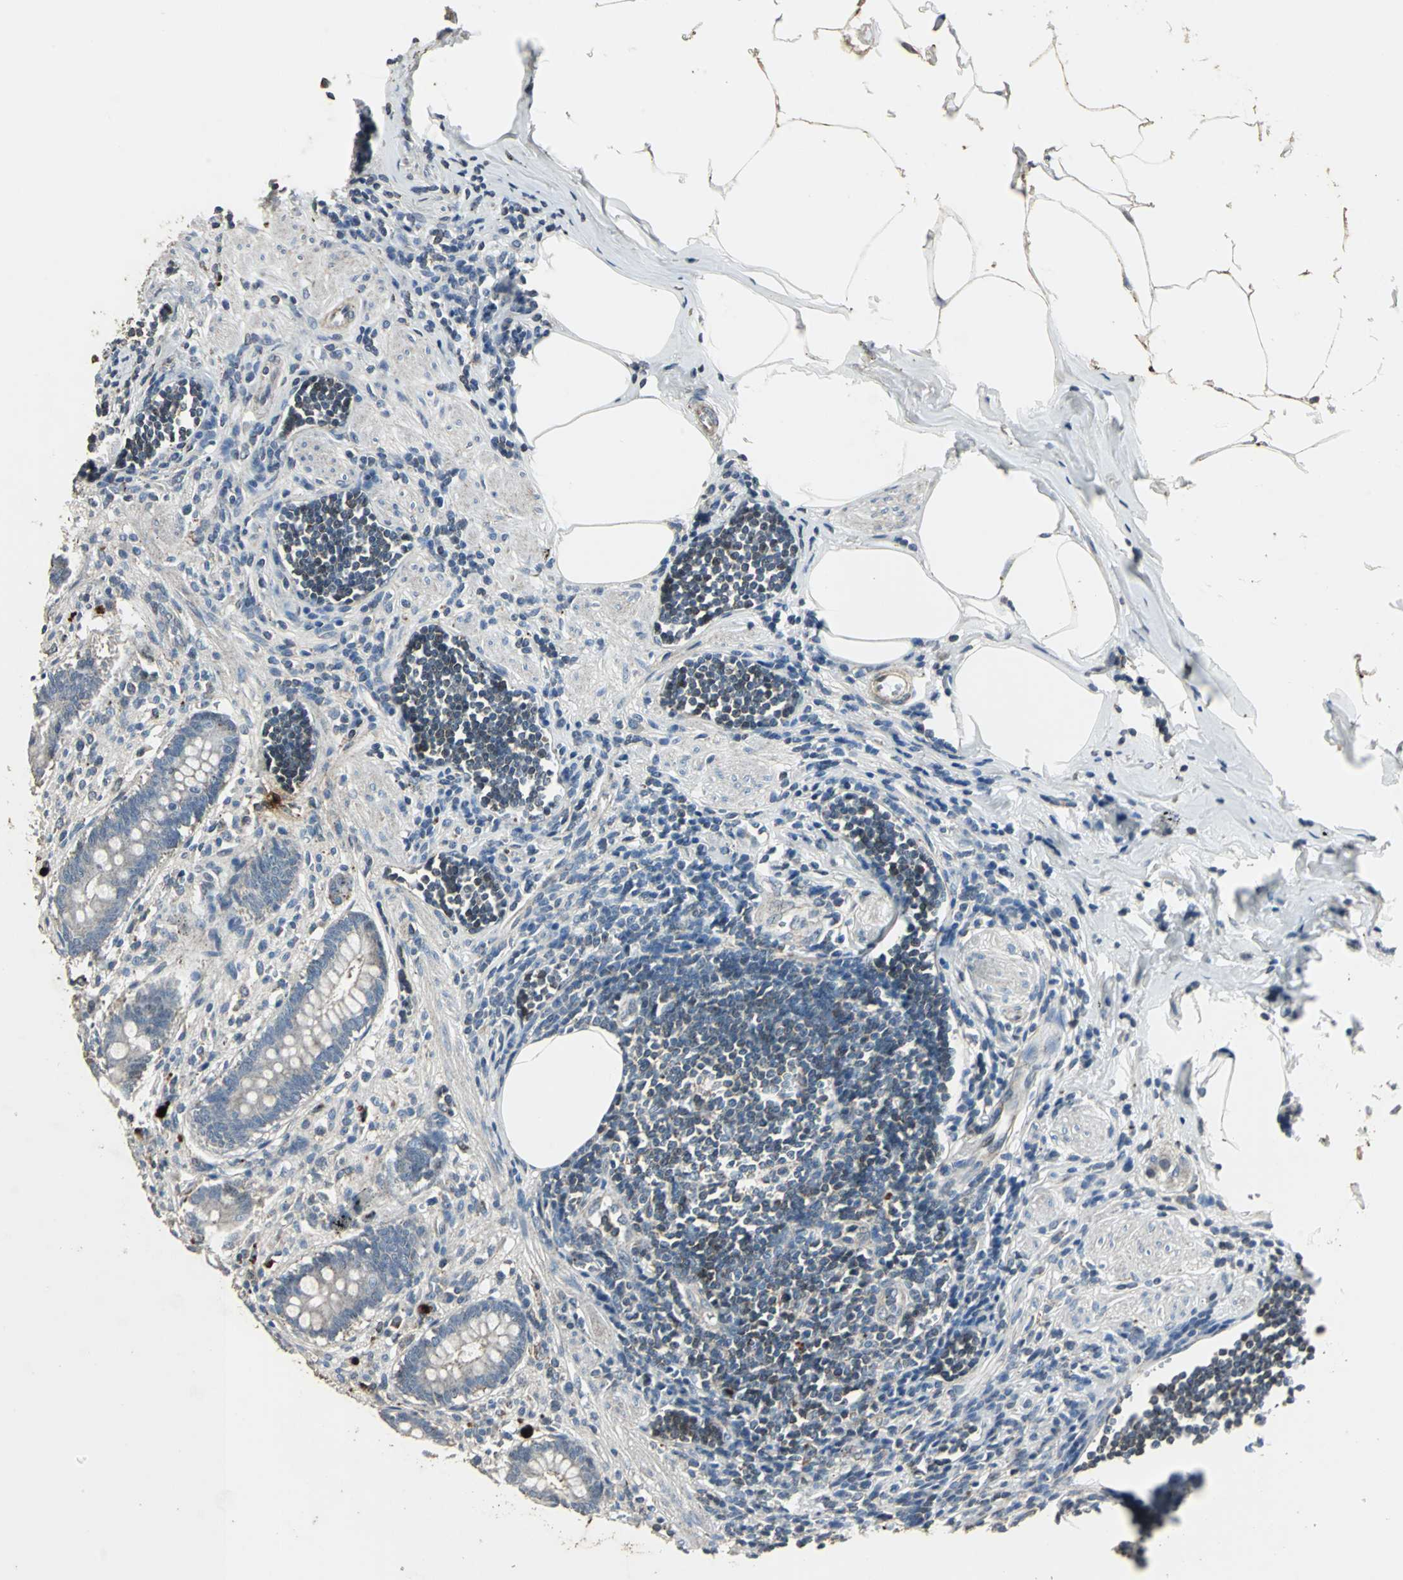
{"staining": {"intensity": "weak", "quantity": "25%-75%", "location": "cytoplasmic/membranous"}, "tissue": "appendix", "cell_type": "Glandular cells", "image_type": "normal", "snomed": [{"axis": "morphology", "description": "Normal tissue, NOS"}, {"axis": "topography", "description": "Appendix"}], "caption": "Weak cytoplasmic/membranous protein positivity is appreciated in about 25%-75% of glandular cells in appendix. (Stains: DAB in brown, nuclei in blue, Microscopy: brightfield microscopy at high magnification).", "gene": "DNAJB4", "patient": {"sex": "female", "age": 50}}